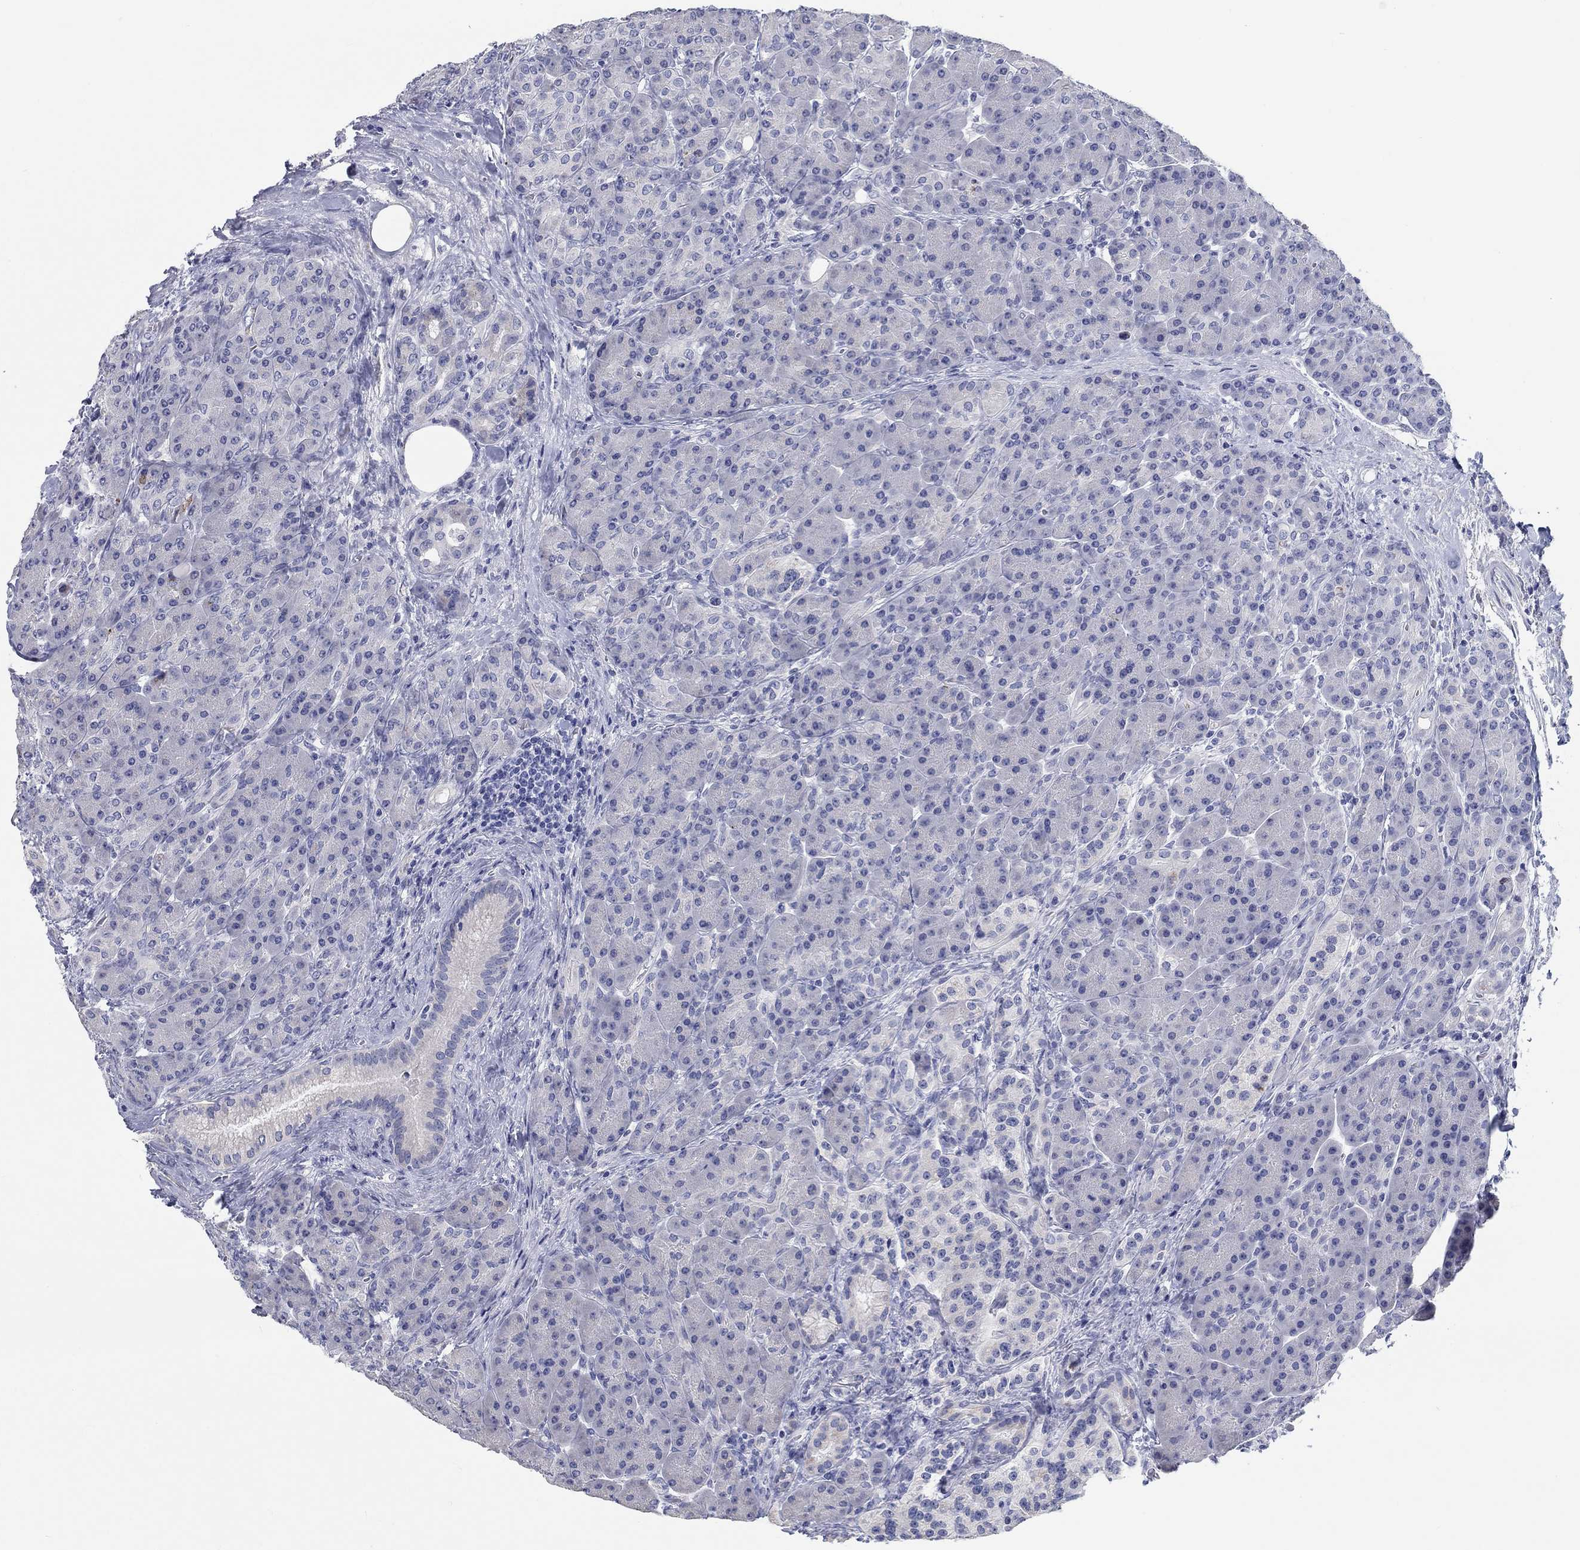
{"staining": {"intensity": "negative", "quantity": "none", "location": "none"}, "tissue": "pancreas", "cell_type": "Exocrine glandular cells", "image_type": "normal", "snomed": [{"axis": "morphology", "description": "Normal tissue, NOS"}, {"axis": "topography", "description": "Pancreas"}], "caption": "This is an IHC micrograph of benign human pancreas. There is no staining in exocrine glandular cells.", "gene": "LRRC4C", "patient": {"sex": "male", "age": 70}}